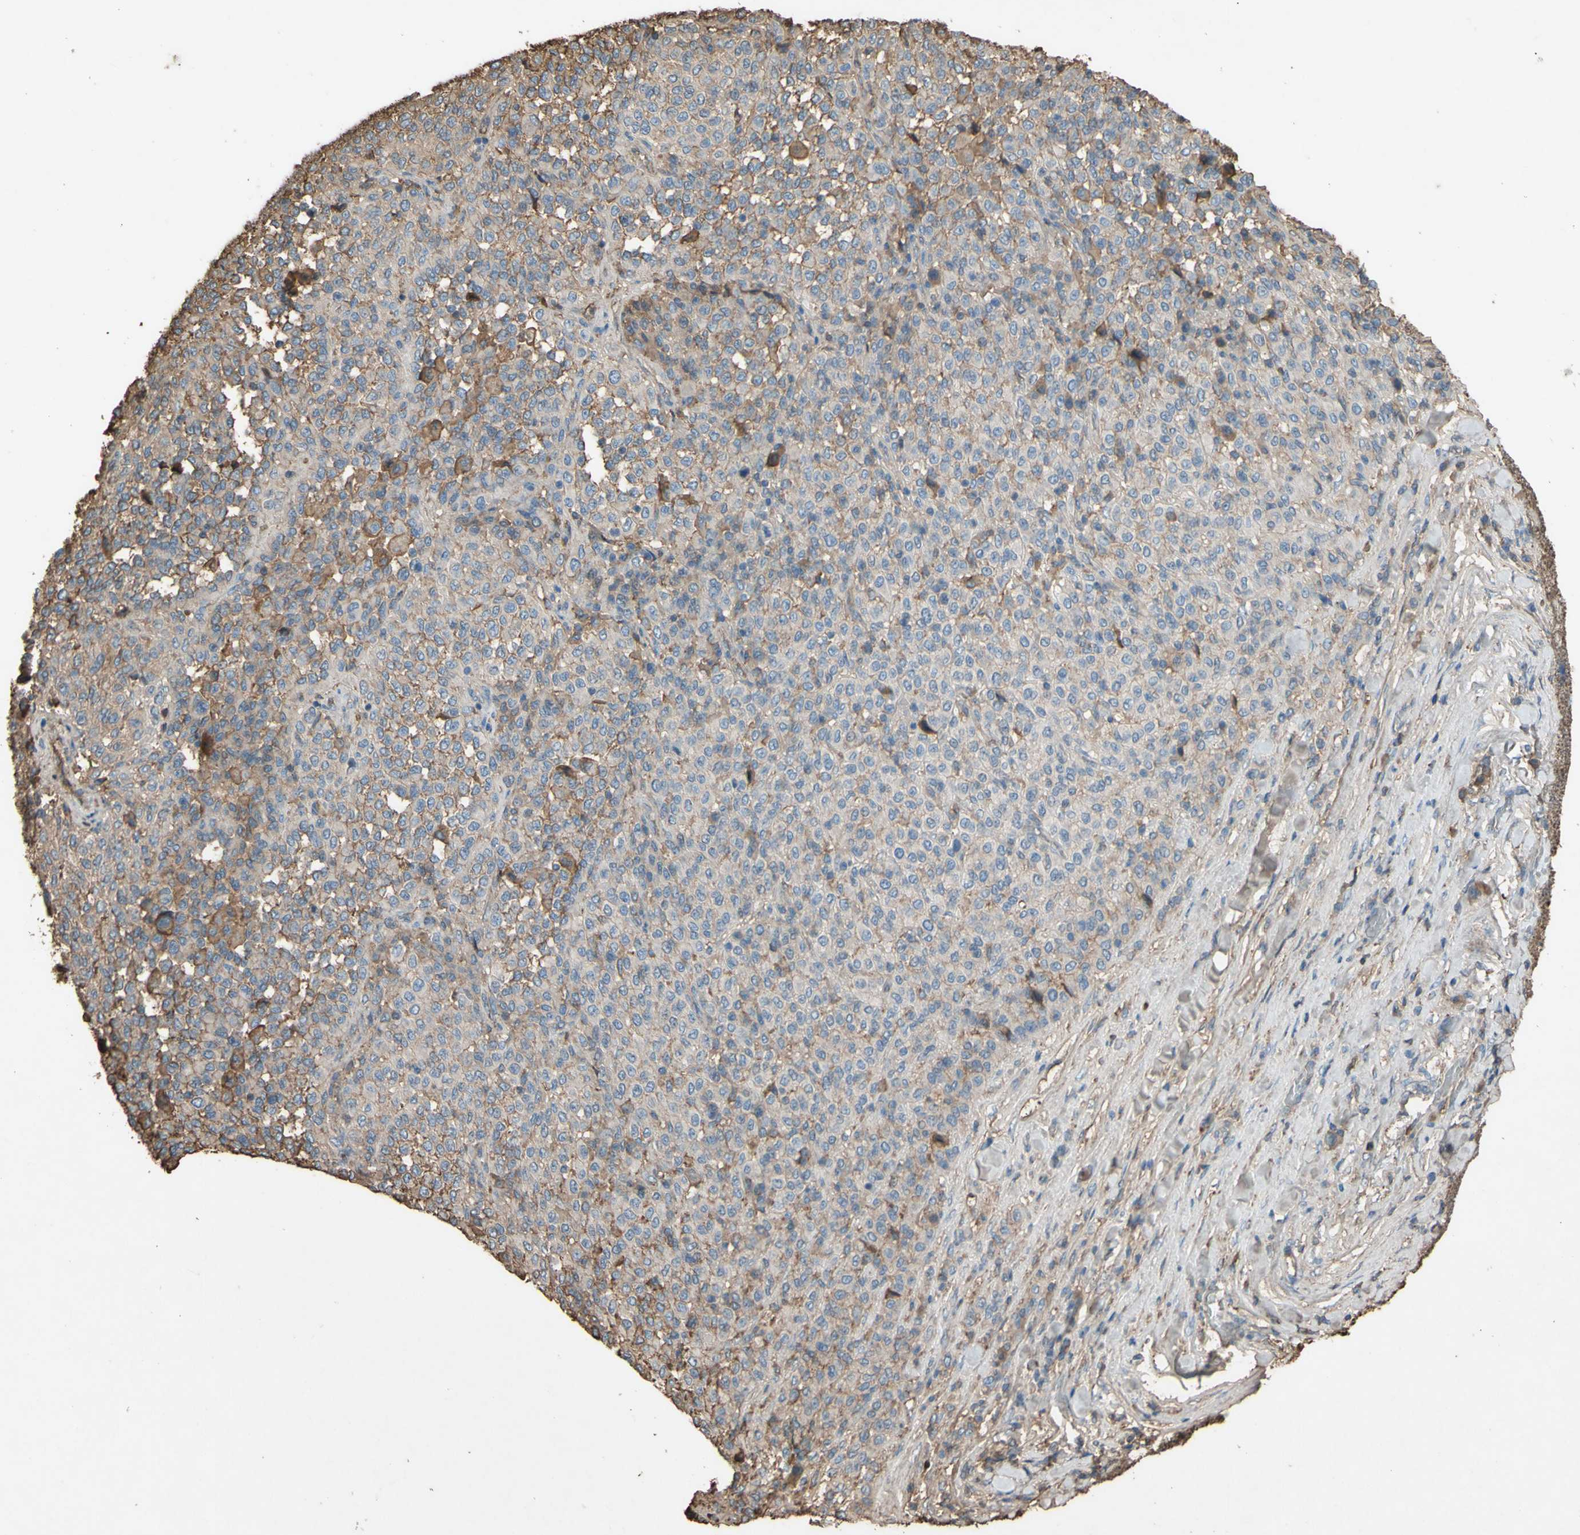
{"staining": {"intensity": "weak", "quantity": ">75%", "location": "cytoplasmic/membranous"}, "tissue": "melanoma", "cell_type": "Tumor cells", "image_type": "cancer", "snomed": [{"axis": "morphology", "description": "Malignant melanoma, Metastatic site"}, {"axis": "topography", "description": "Pancreas"}], "caption": "Tumor cells display low levels of weak cytoplasmic/membranous staining in about >75% of cells in malignant melanoma (metastatic site). The protein is shown in brown color, while the nuclei are stained blue.", "gene": "PTGDS", "patient": {"sex": "female", "age": 30}}